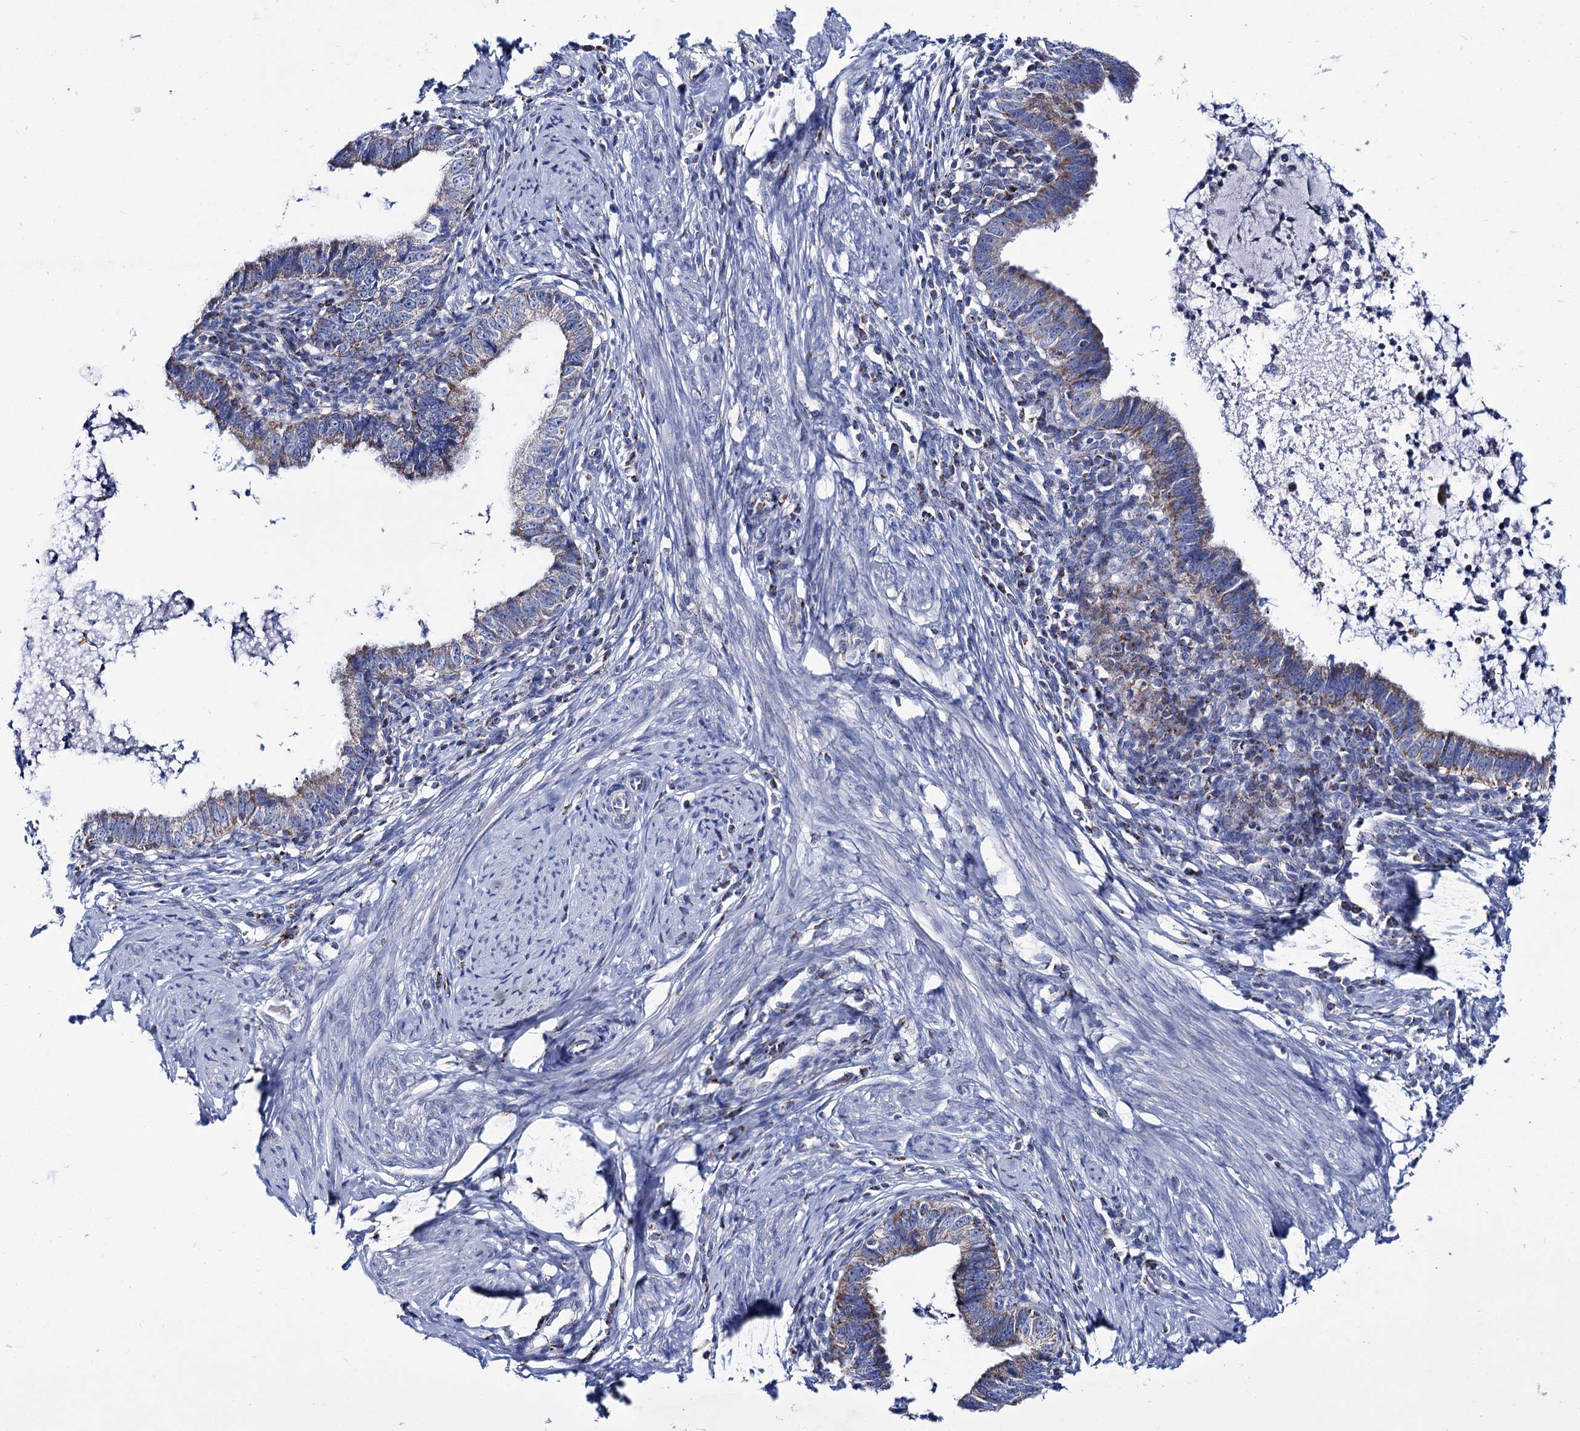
{"staining": {"intensity": "moderate", "quantity": ">75%", "location": "cytoplasmic/membranous"}, "tissue": "cervical cancer", "cell_type": "Tumor cells", "image_type": "cancer", "snomed": [{"axis": "morphology", "description": "Adenocarcinoma, NOS"}, {"axis": "topography", "description": "Cervix"}], "caption": "Cervical cancer stained with a brown dye shows moderate cytoplasmic/membranous positive staining in about >75% of tumor cells.", "gene": "UBASH3B", "patient": {"sex": "female", "age": 36}}